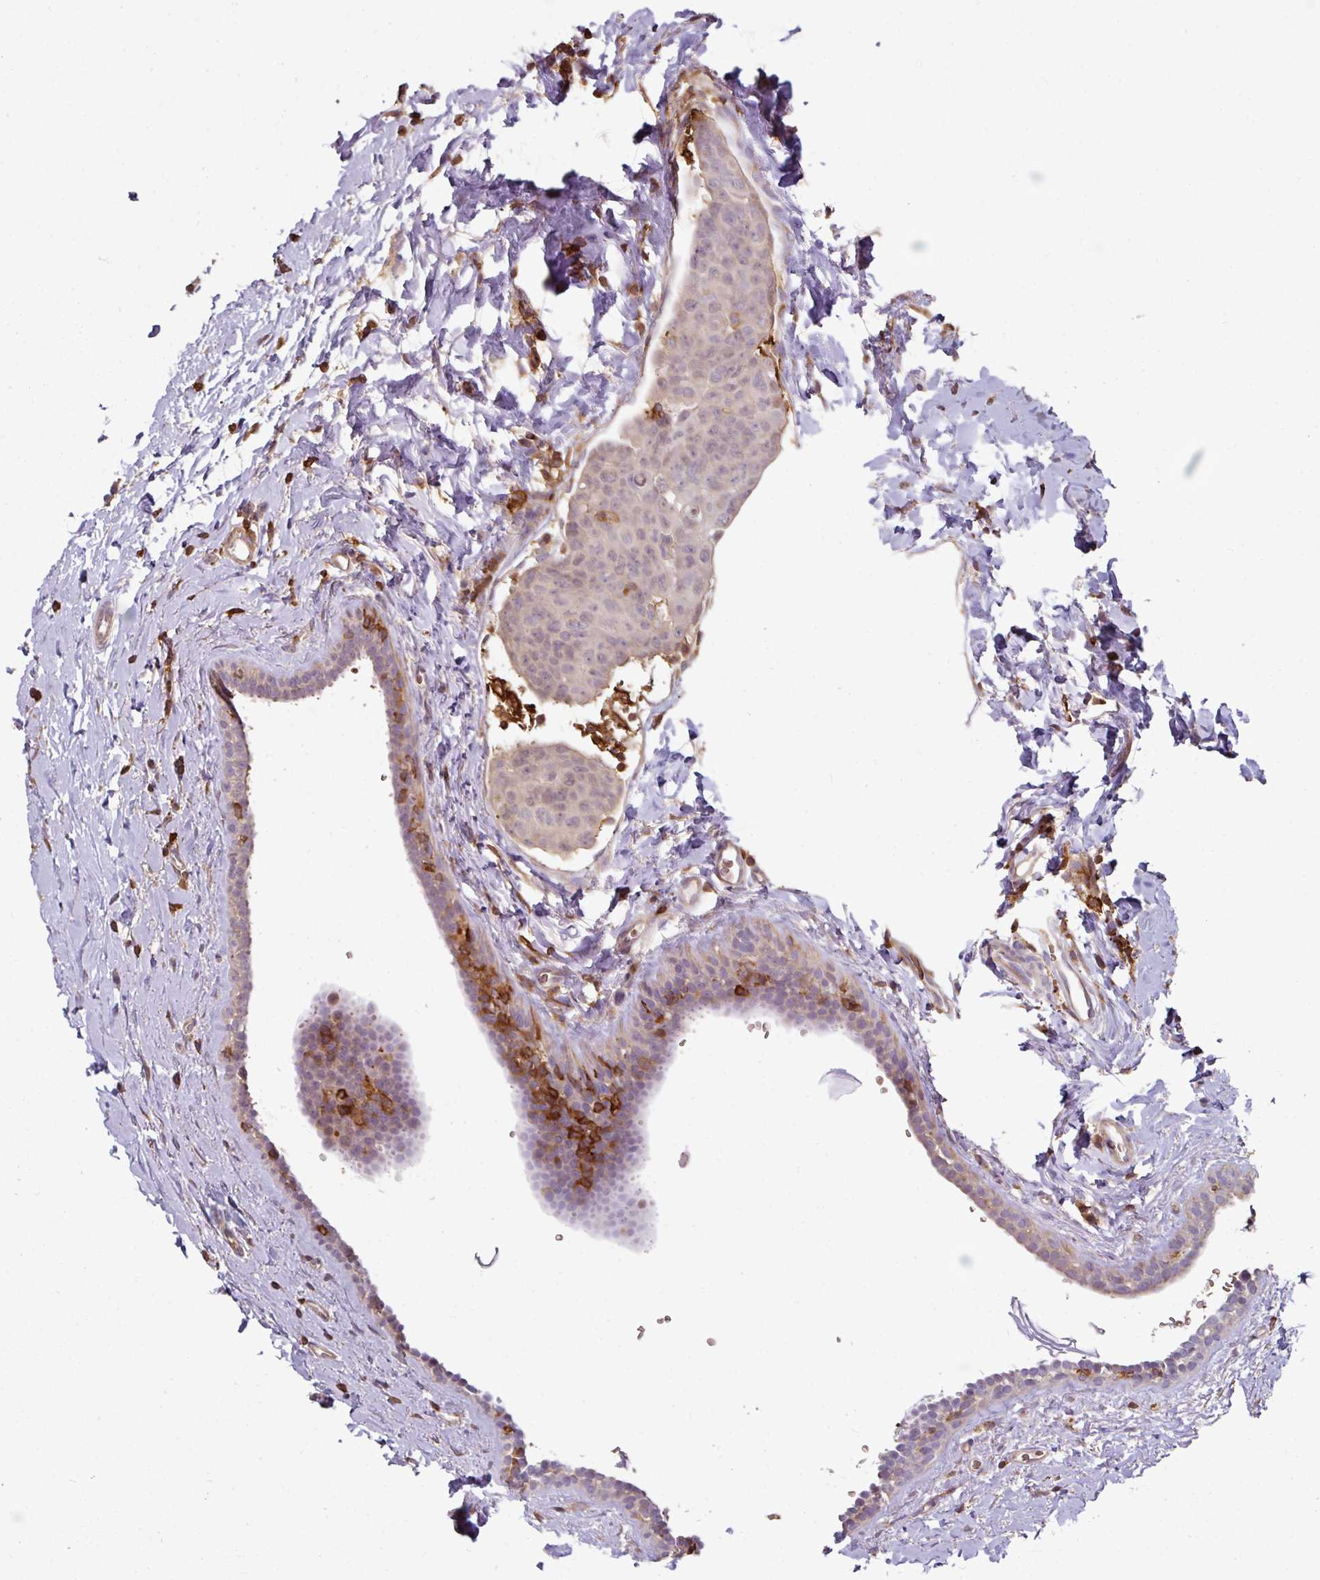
{"staining": {"intensity": "weak", "quantity": "<25%", "location": "cytoplasmic/membranous"}, "tissue": "breast cancer", "cell_type": "Tumor cells", "image_type": "cancer", "snomed": [{"axis": "morphology", "description": "Duct carcinoma"}, {"axis": "topography", "description": "Breast"}], "caption": "IHC of human breast cancer (infiltrating ductal carcinoma) reveals no positivity in tumor cells. (IHC, brightfield microscopy, high magnification).", "gene": "OLFML2B", "patient": {"sex": "female", "age": 40}}